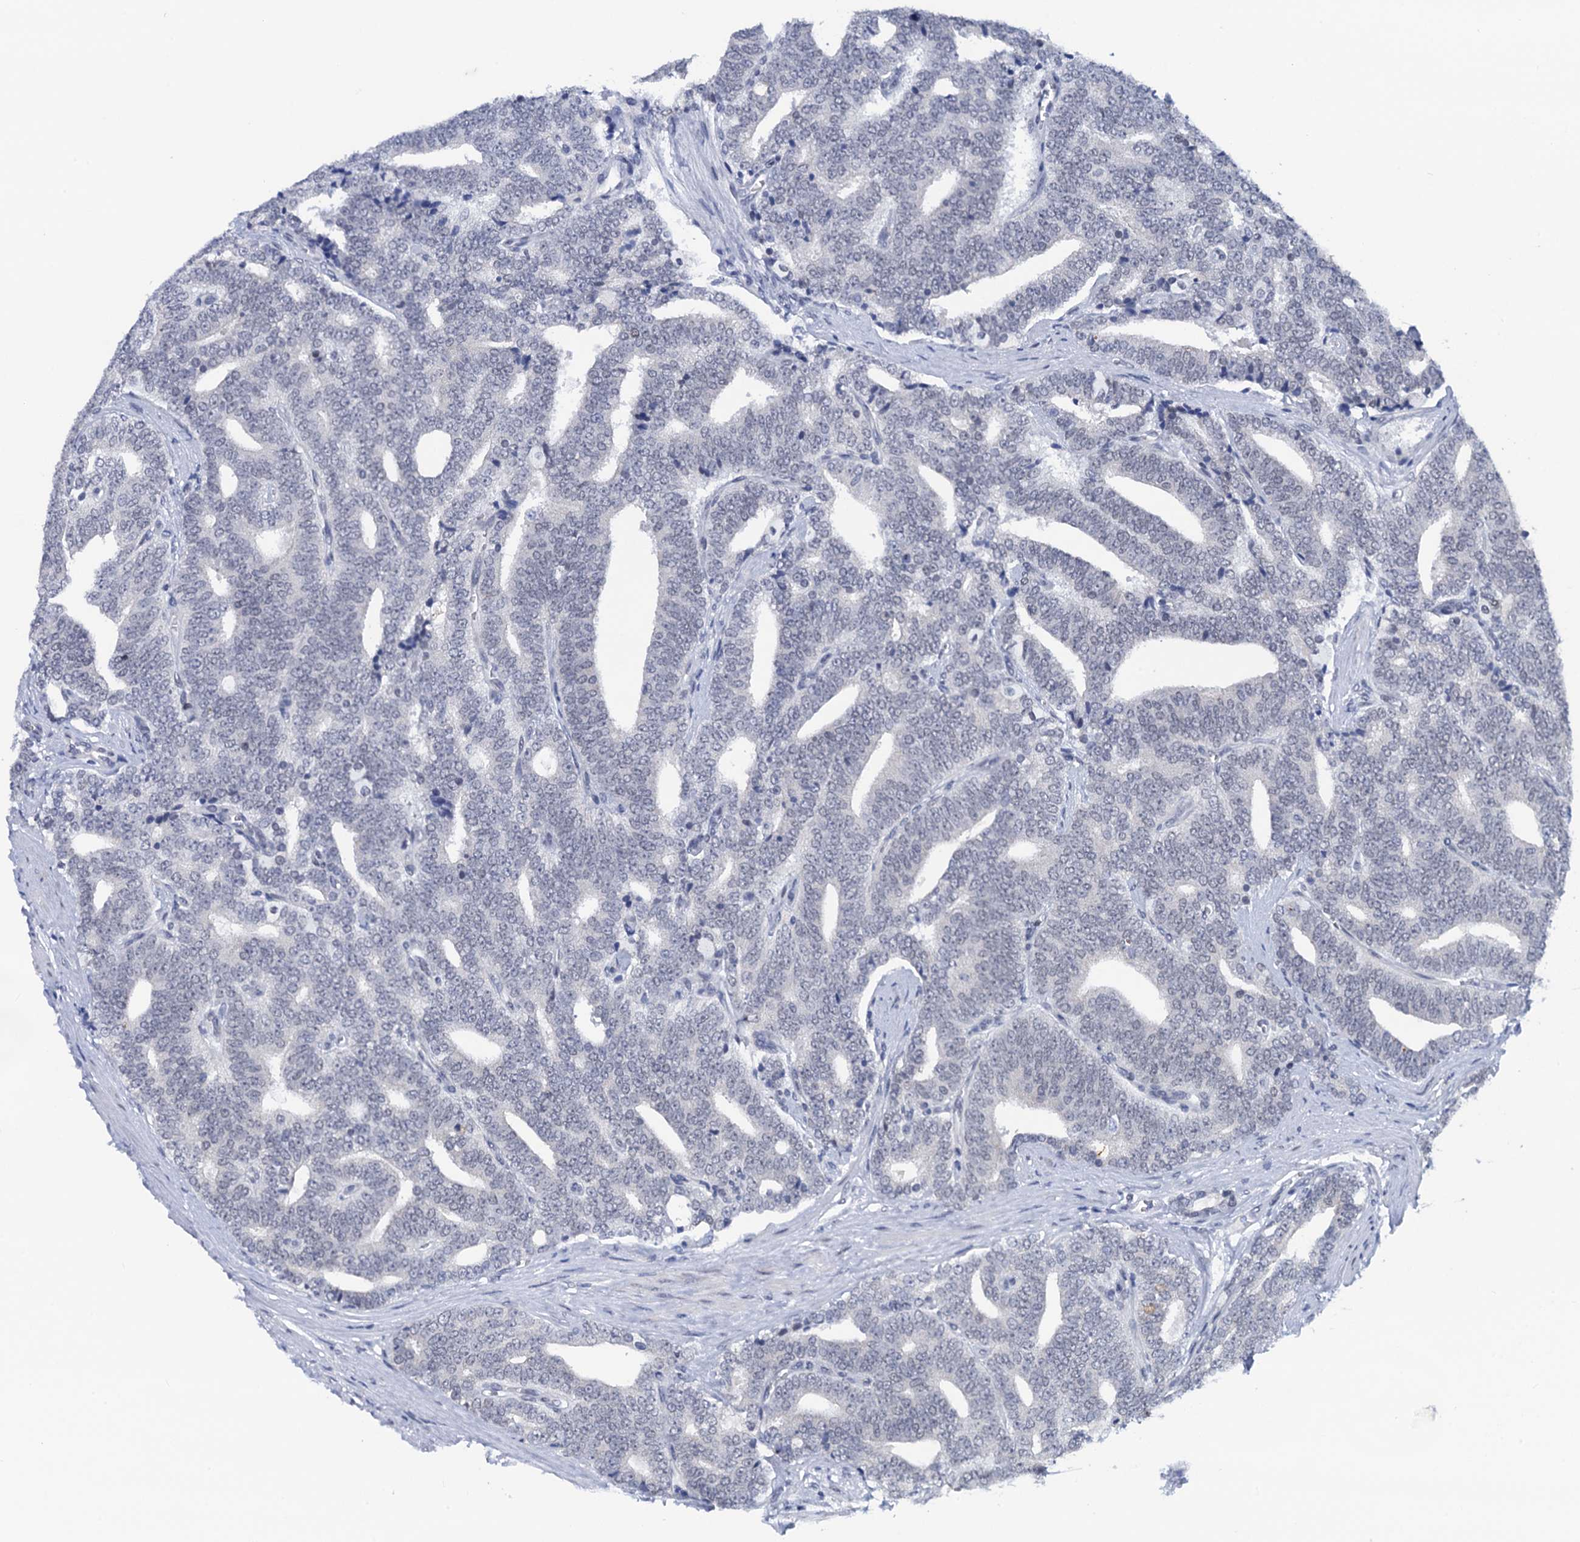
{"staining": {"intensity": "negative", "quantity": "none", "location": "none"}, "tissue": "prostate cancer", "cell_type": "Tumor cells", "image_type": "cancer", "snomed": [{"axis": "morphology", "description": "Adenocarcinoma, High grade"}, {"axis": "topography", "description": "Prostate and seminal vesicle, NOS"}], "caption": "This is an immunohistochemistry (IHC) photomicrograph of human prostate adenocarcinoma (high-grade). There is no expression in tumor cells.", "gene": "C16orf87", "patient": {"sex": "male", "age": 67}}